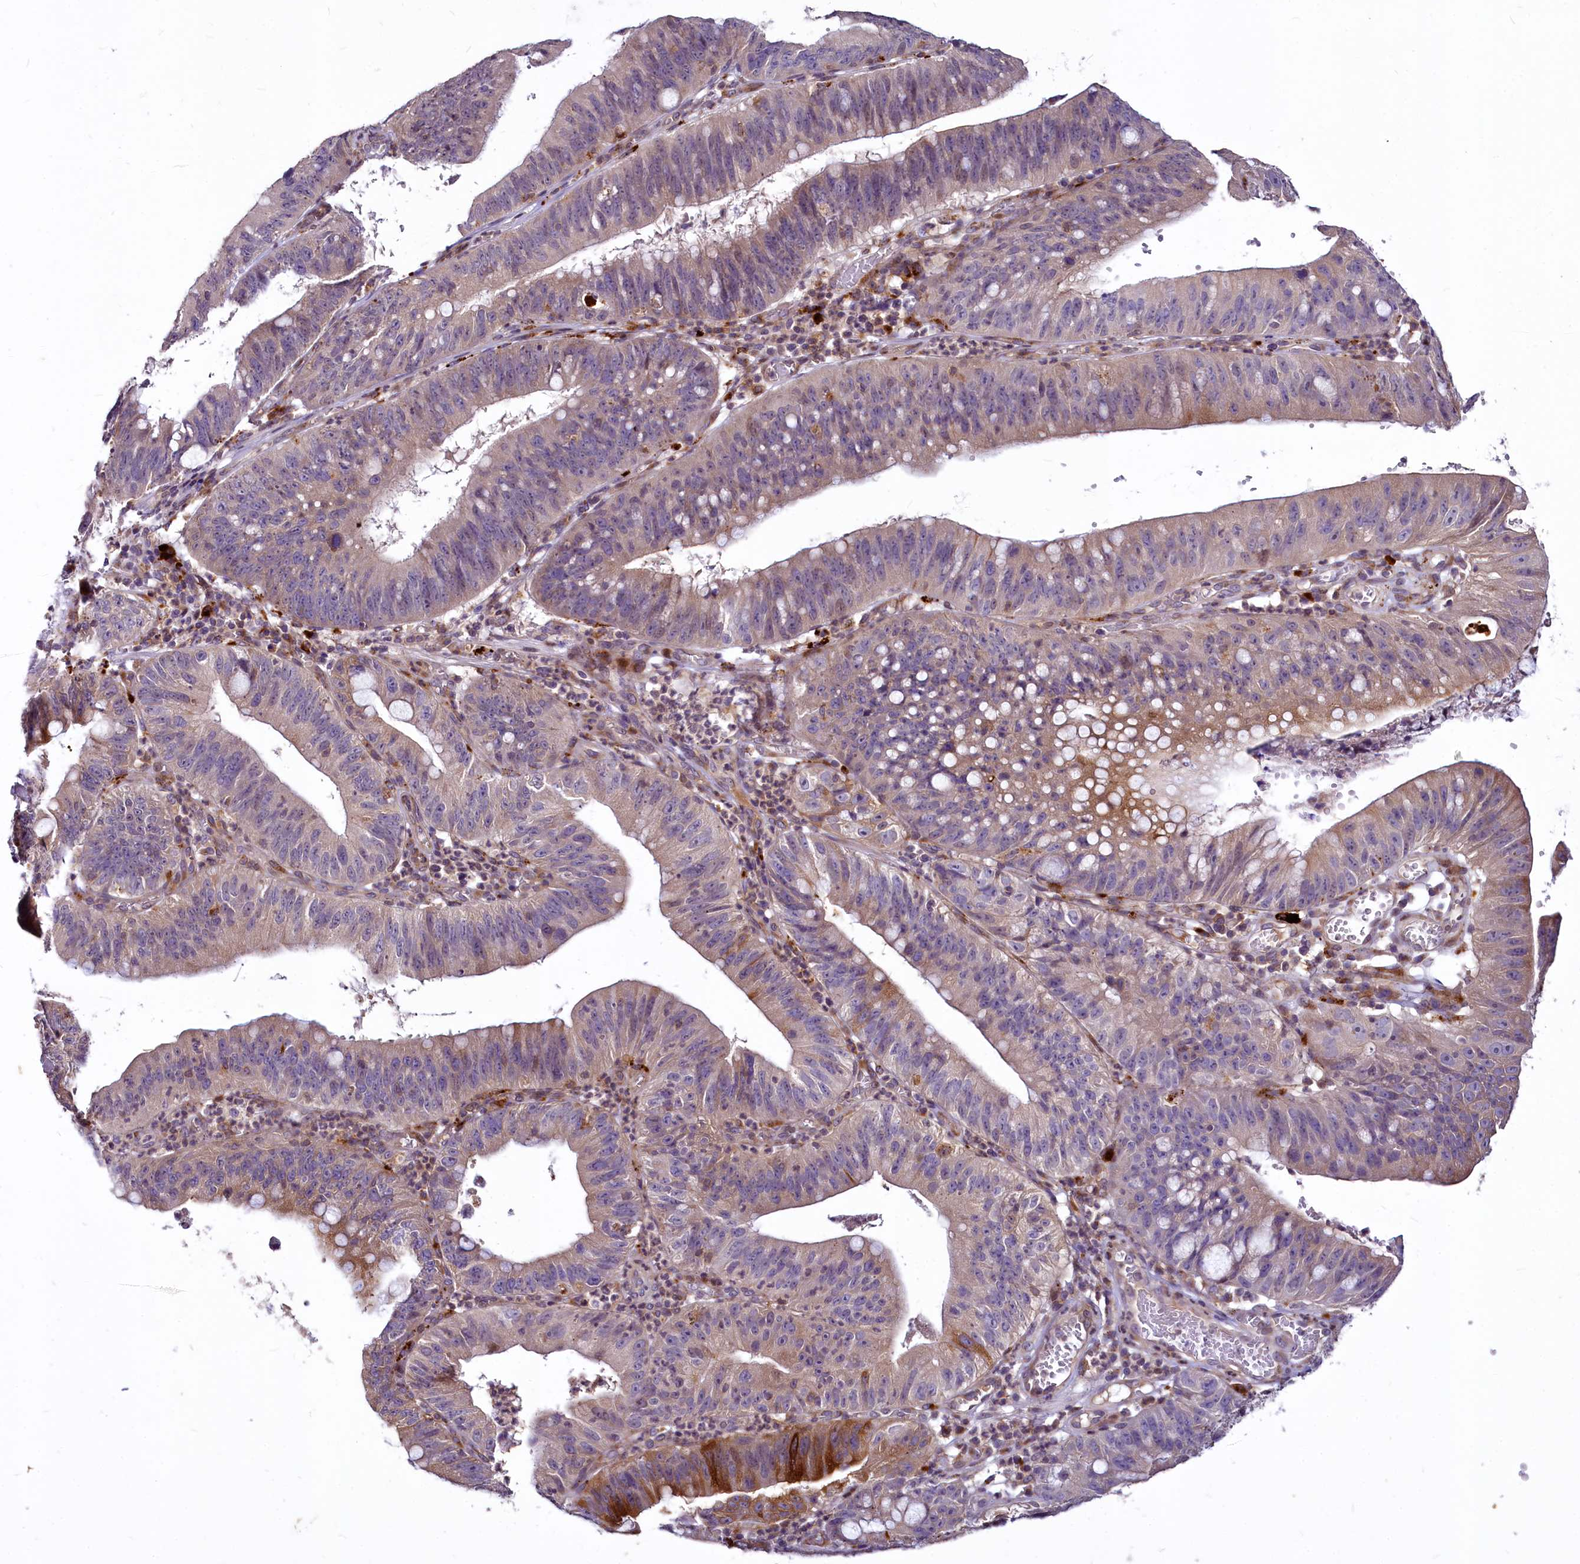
{"staining": {"intensity": "moderate", "quantity": "<25%", "location": "cytoplasmic/membranous"}, "tissue": "stomach cancer", "cell_type": "Tumor cells", "image_type": "cancer", "snomed": [{"axis": "morphology", "description": "Adenocarcinoma, NOS"}, {"axis": "topography", "description": "Stomach"}], "caption": "Stomach cancer was stained to show a protein in brown. There is low levels of moderate cytoplasmic/membranous expression in approximately <25% of tumor cells. The staining was performed using DAB (3,3'-diaminobenzidine), with brown indicating positive protein expression. Nuclei are stained blue with hematoxylin.", "gene": "C11orf86", "patient": {"sex": "male", "age": 59}}